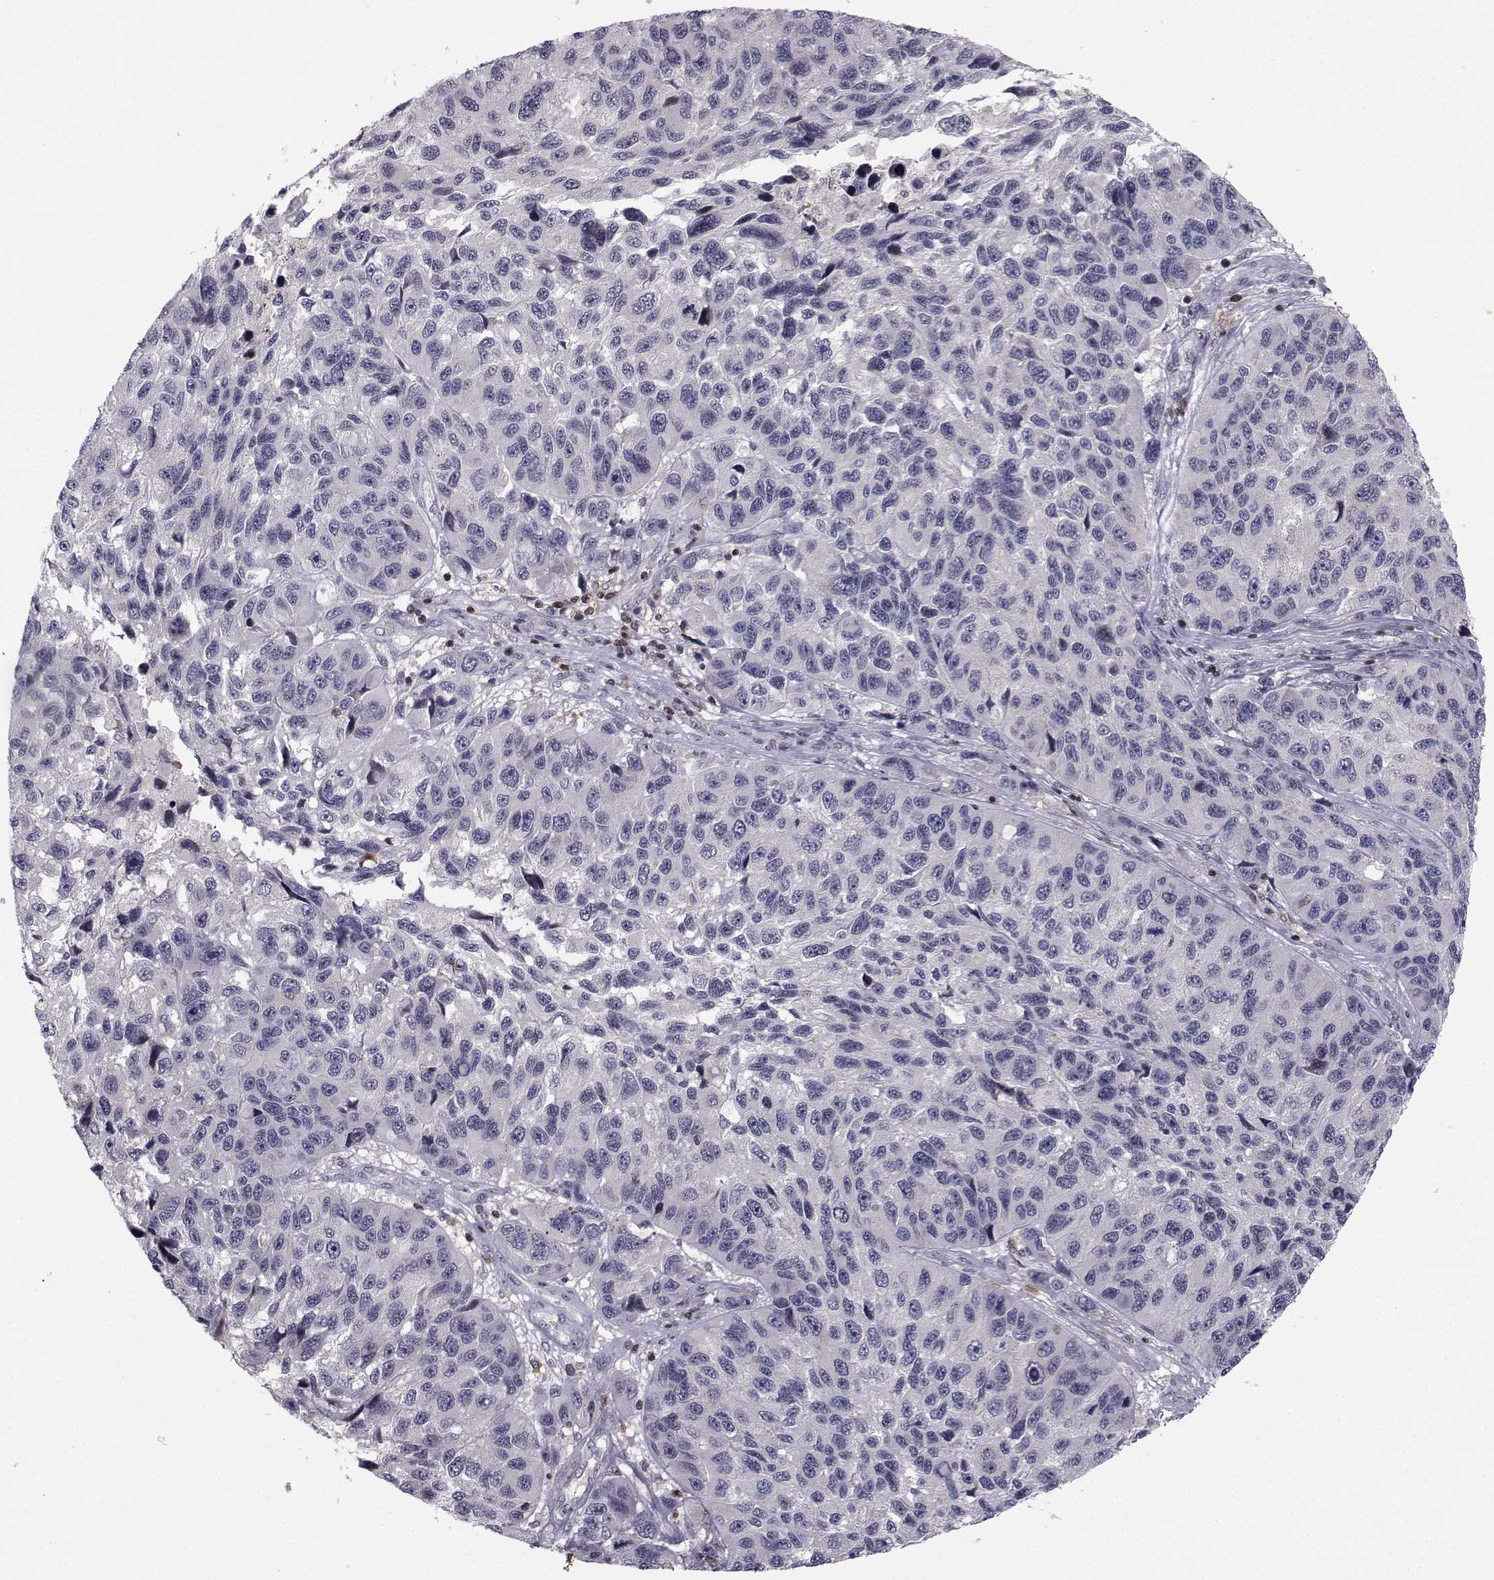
{"staining": {"intensity": "negative", "quantity": "none", "location": "none"}, "tissue": "melanoma", "cell_type": "Tumor cells", "image_type": "cancer", "snomed": [{"axis": "morphology", "description": "Malignant melanoma, NOS"}, {"axis": "topography", "description": "Skin"}], "caption": "The IHC histopathology image has no significant staining in tumor cells of melanoma tissue. (DAB immunohistochemistry, high magnification).", "gene": "PCP4L1", "patient": {"sex": "male", "age": 53}}